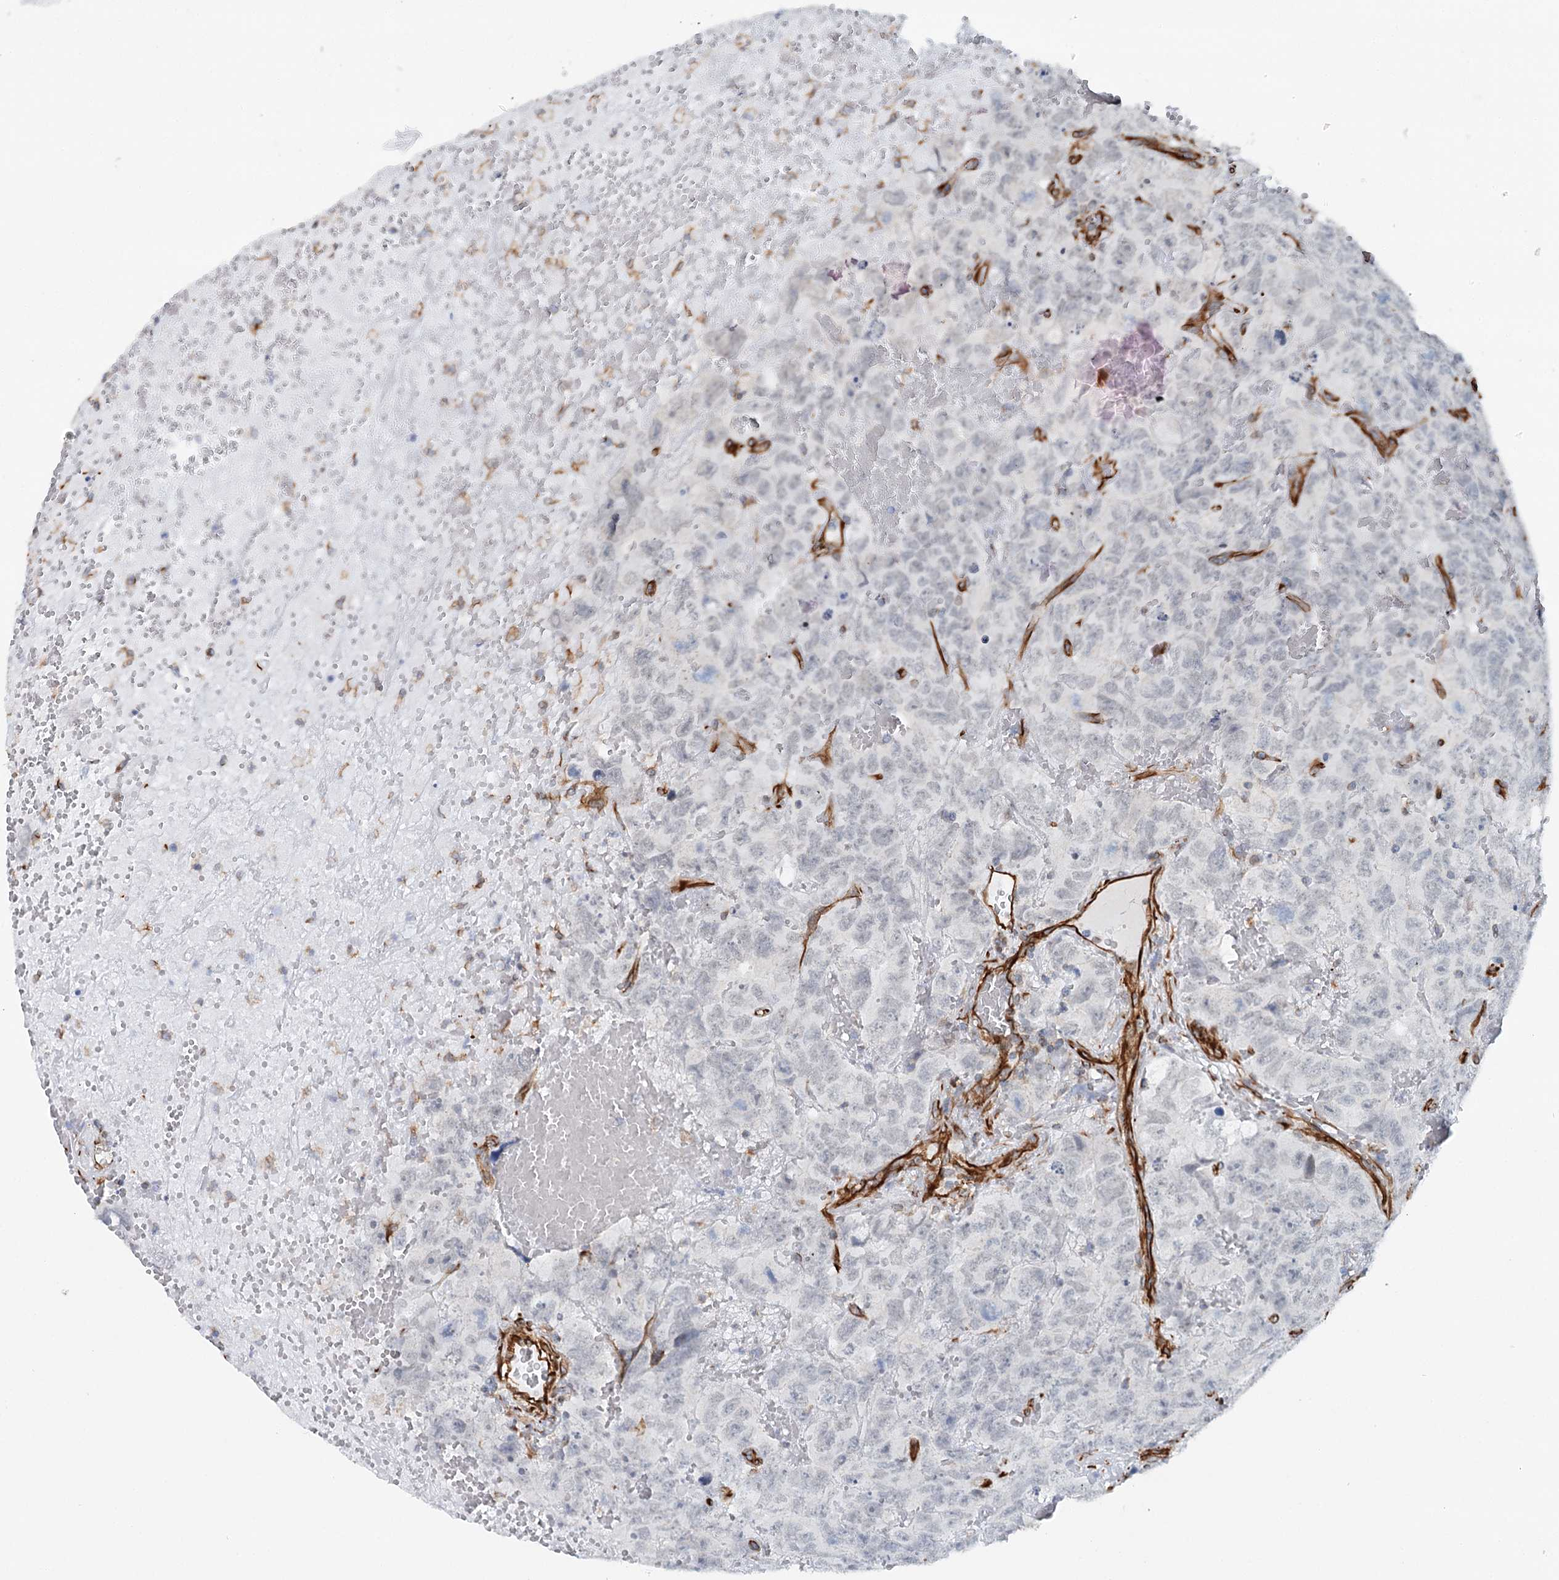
{"staining": {"intensity": "negative", "quantity": "none", "location": "none"}, "tissue": "testis cancer", "cell_type": "Tumor cells", "image_type": "cancer", "snomed": [{"axis": "morphology", "description": "Carcinoma, Embryonal, NOS"}, {"axis": "topography", "description": "Testis"}], "caption": "A photomicrograph of human testis cancer is negative for staining in tumor cells.", "gene": "SYNPO", "patient": {"sex": "male", "age": 45}}